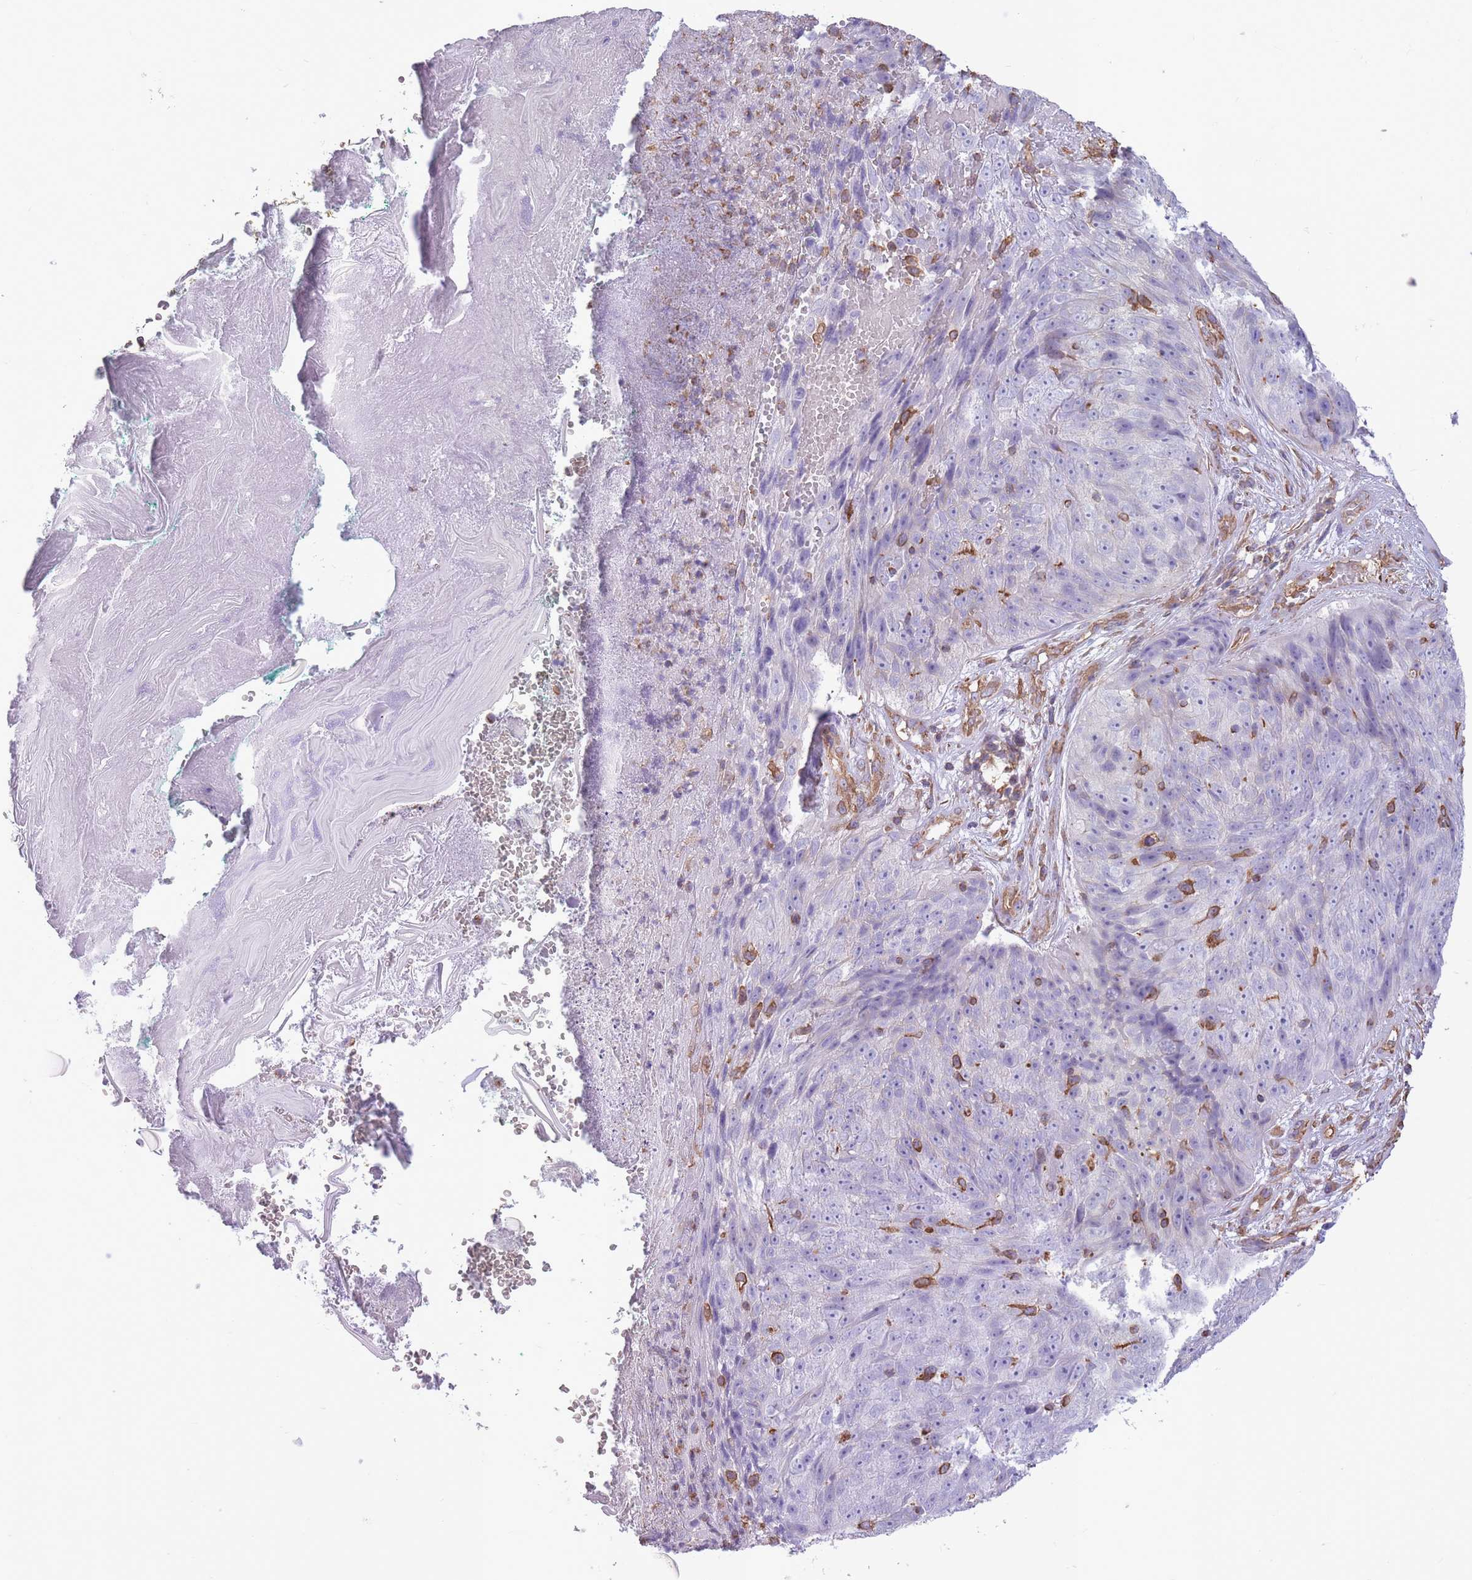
{"staining": {"intensity": "negative", "quantity": "none", "location": "none"}, "tissue": "skin cancer", "cell_type": "Tumor cells", "image_type": "cancer", "snomed": [{"axis": "morphology", "description": "Squamous cell carcinoma, NOS"}, {"axis": "topography", "description": "Skin"}], "caption": "DAB immunohistochemical staining of skin cancer exhibits no significant positivity in tumor cells.", "gene": "ADD1", "patient": {"sex": "female", "age": 87}}